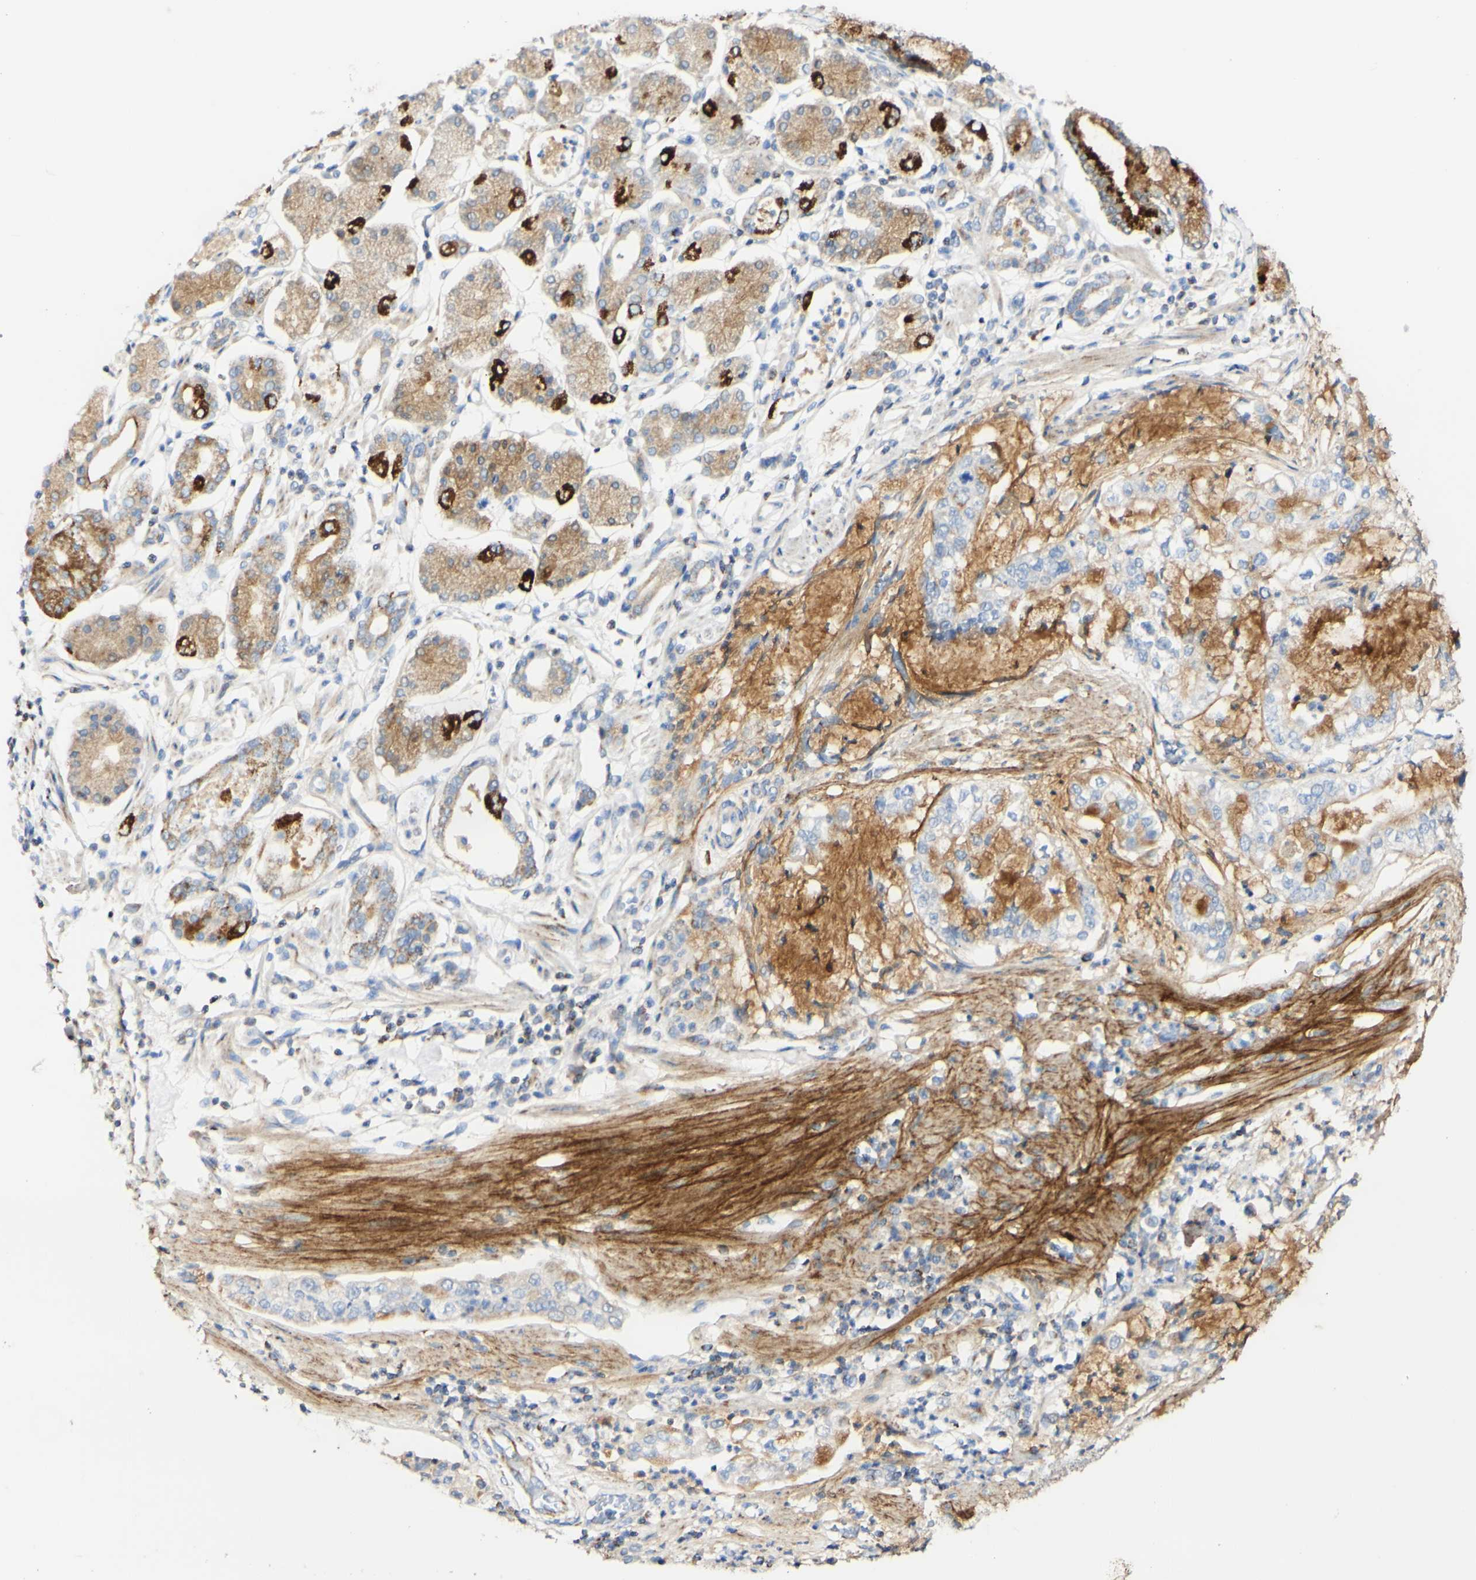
{"staining": {"intensity": "moderate", "quantity": "<25%", "location": "cytoplasmic/membranous"}, "tissue": "stomach cancer", "cell_type": "Tumor cells", "image_type": "cancer", "snomed": [{"axis": "morphology", "description": "Adenocarcinoma, NOS"}, {"axis": "topography", "description": "Stomach"}], "caption": "A low amount of moderate cytoplasmic/membranous positivity is present in approximately <25% of tumor cells in stomach adenocarcinoma tissue. Using DAB (brown) and hematoxylin (blue) stains, captured at high magnification using brightfield microscopy.", "gene": "OXCT1", "patient": {"sex": "male", "age": 76}}